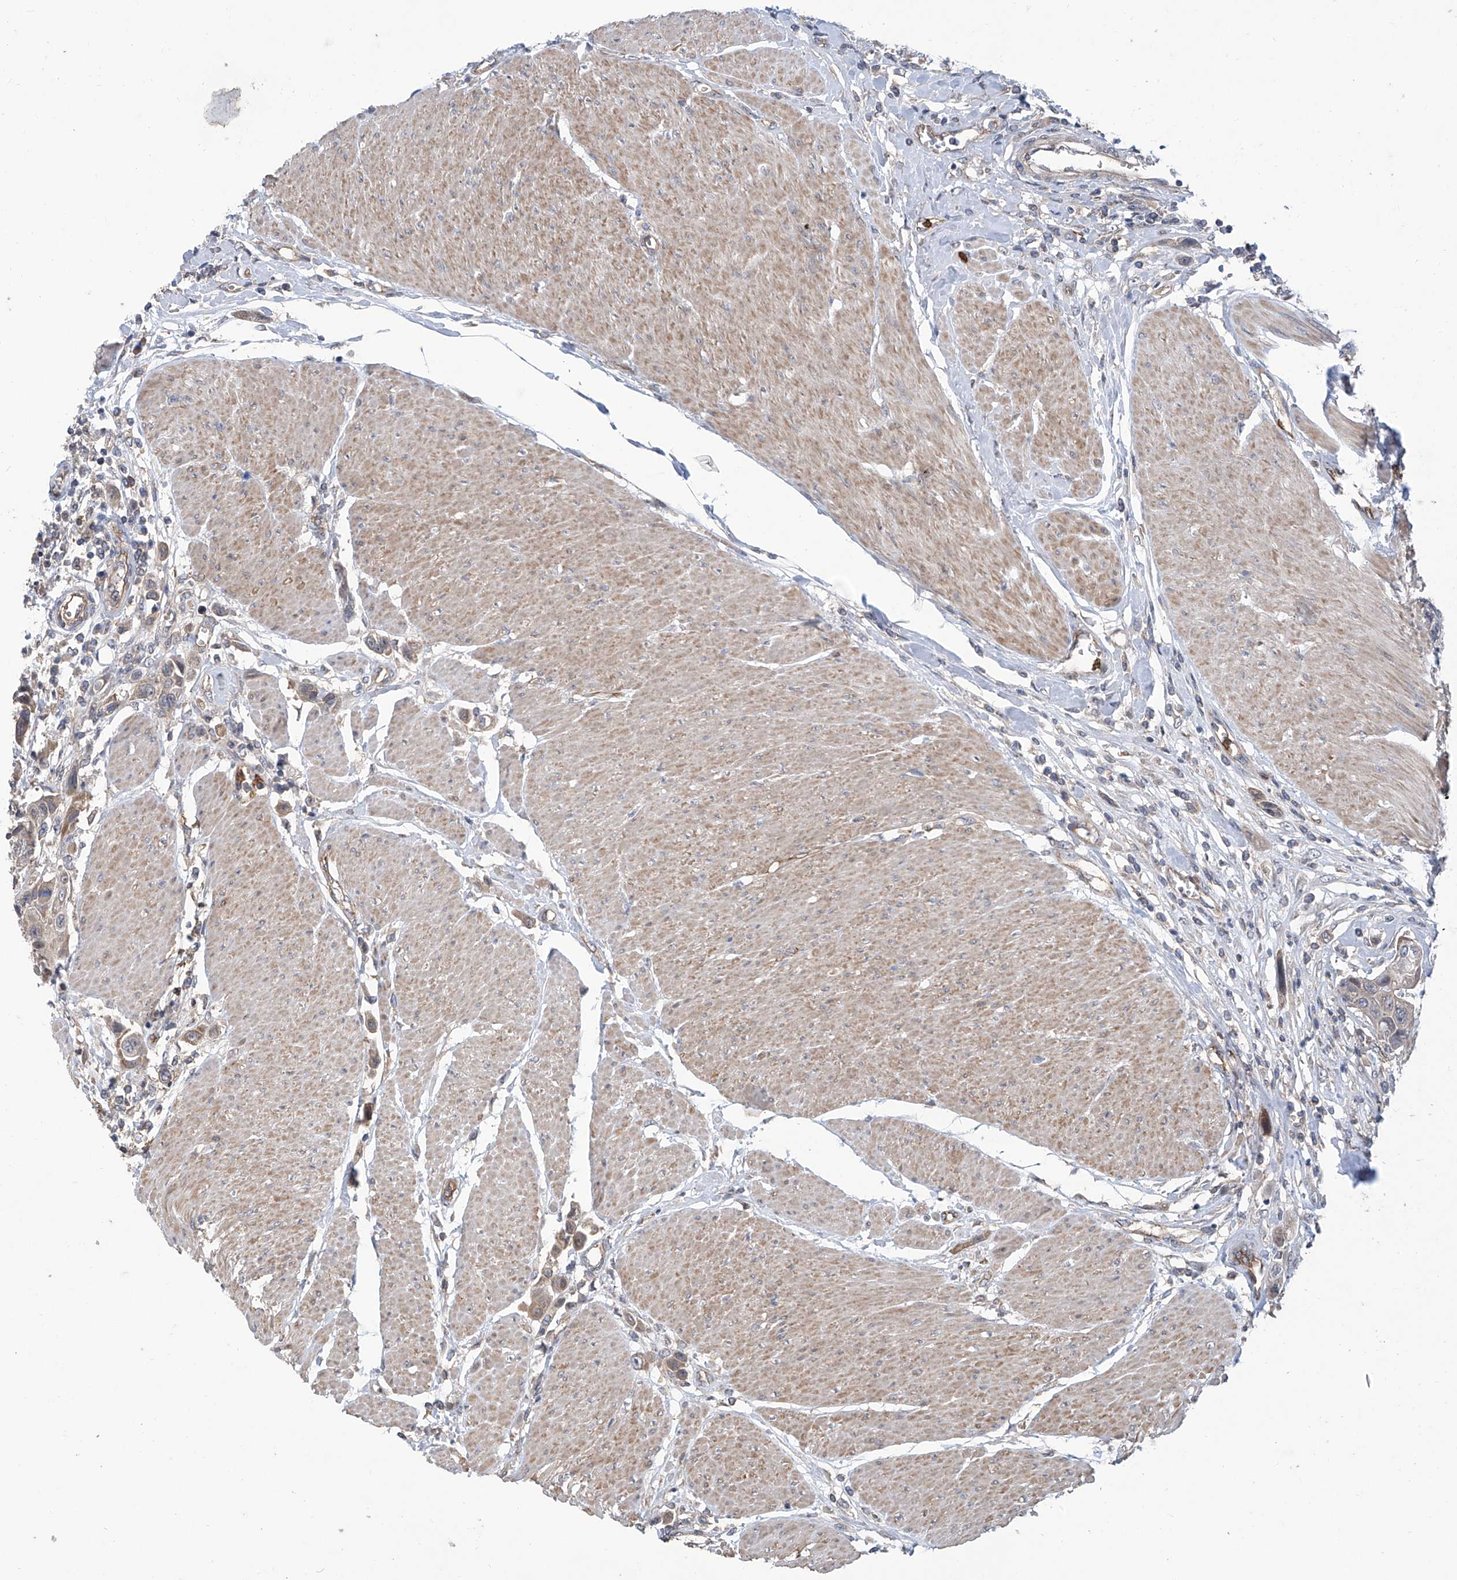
{"staining": {"intensity": "weak", "quantity": "25%-75%", "location": "cytoplasmic/membranous"}, "tissue": "urothelial cancer", "cell_type": "Tumor cells", "image_type": "cancer", "snomed": [{"axis": "morphology", "description": "Urothelial carcinoma, High grade"}, {"axis": "topography", "description": "Urinary bladder"}], "caption": "The micrograph shows staining of urothelial cancer, revealing weak cytoplasmic/membranous protein expression (brown color) within tumor cells.", "gene": "EIF2D", "patient": {"sex": "male", "age": 50}}